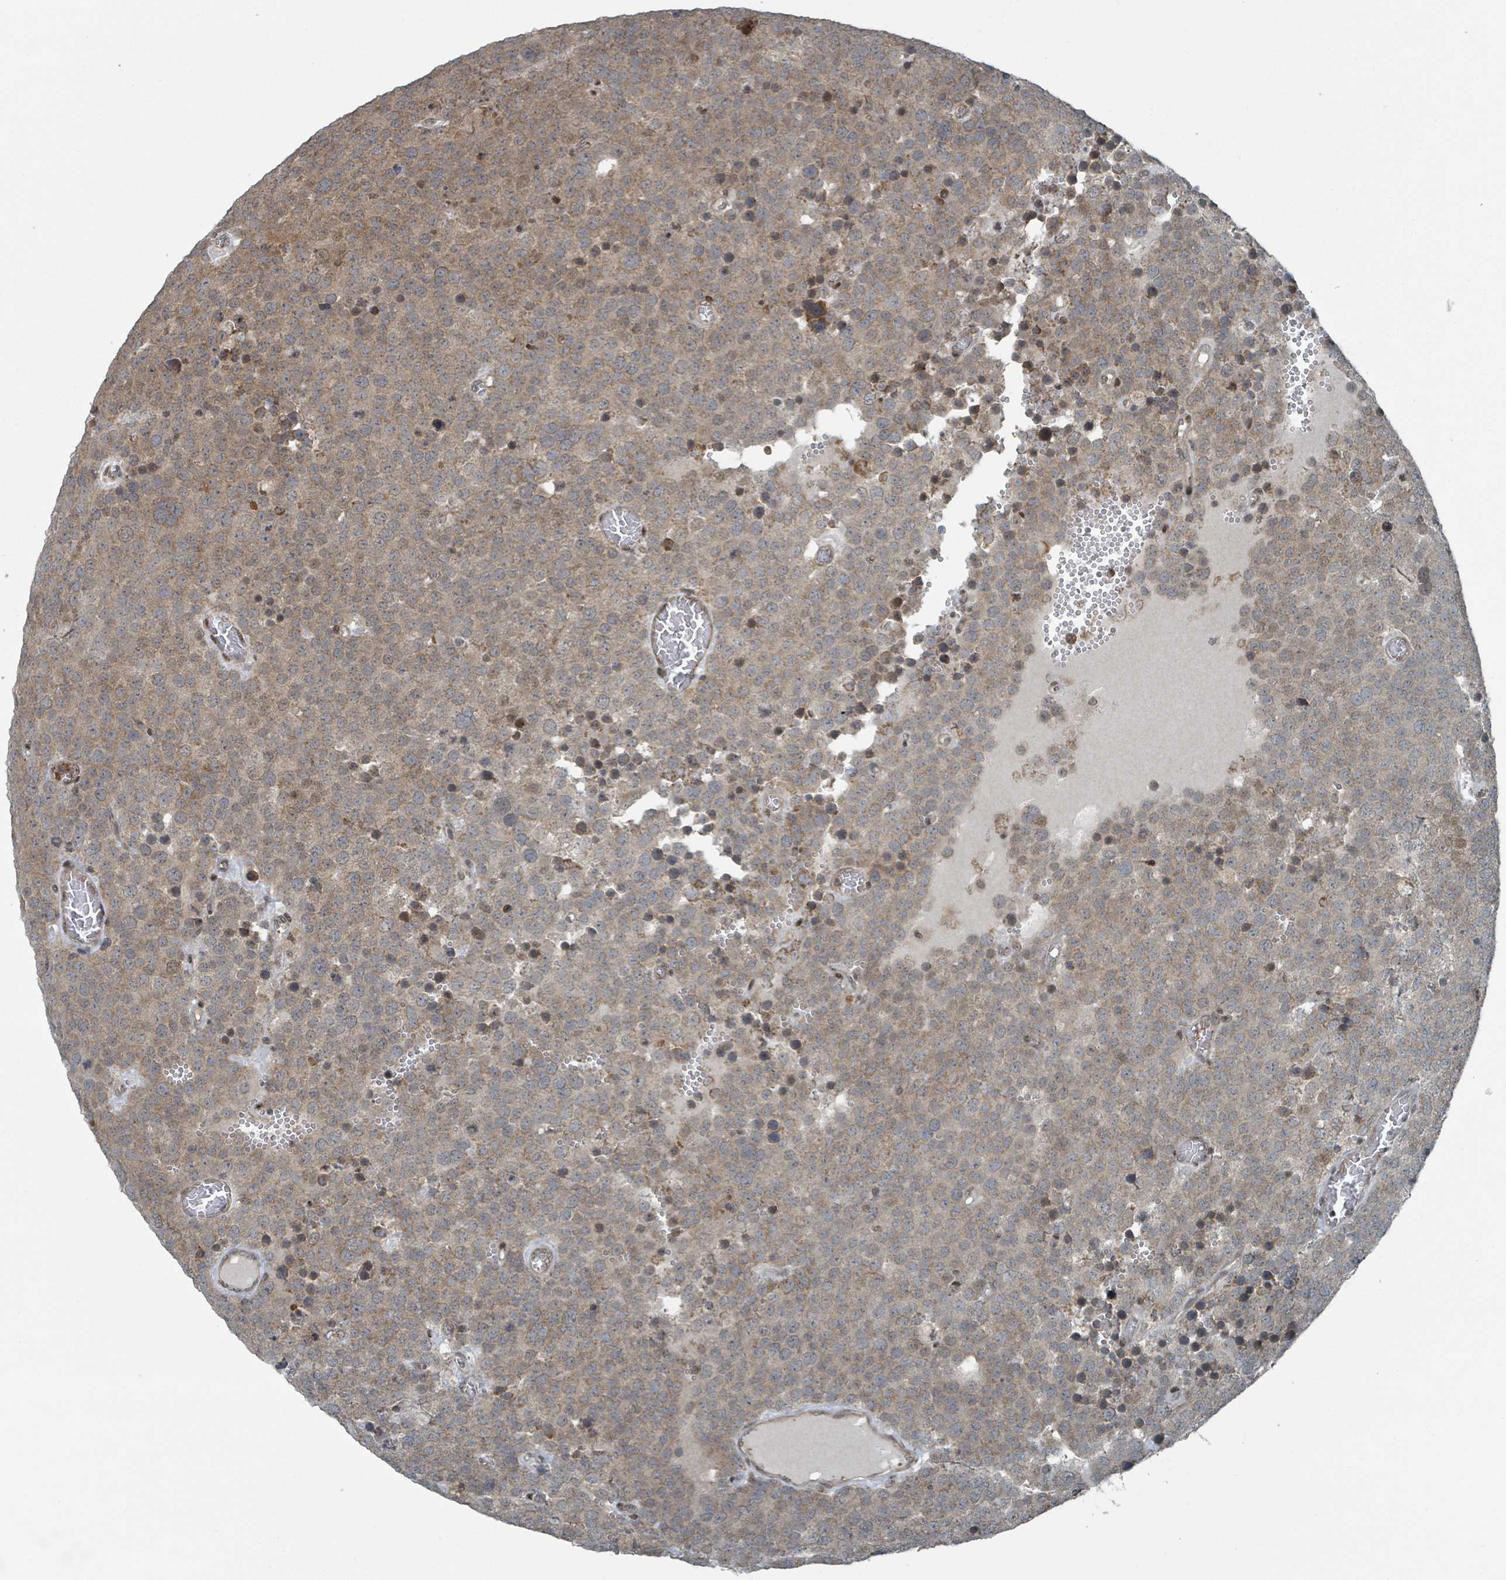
{"staining": {"intensity": "moderate", "quantity": ">75%", "location": "cytoplasmic/membranous"}, "tissue": "testis cancer", "cell_type": "Tumor cells", "image_type": "cancer", "snomed": [{"axis": "morphology", "description": "Normal tissue, NOS"}, {"axis": "morphology", "description": "Seminoma, NOS"}, {"axis": "topography", "description": "Testis"}], "caption": "Immunohistochemistry histopathology image of testis seminoma stained for a protein (brown), which demonstrates medium levels of moderate cytoplasmic/membranous expression in approximately >75% of tumor cells.", "gene": "PHIP", "patient": {"sex": "male", "age": 71}}